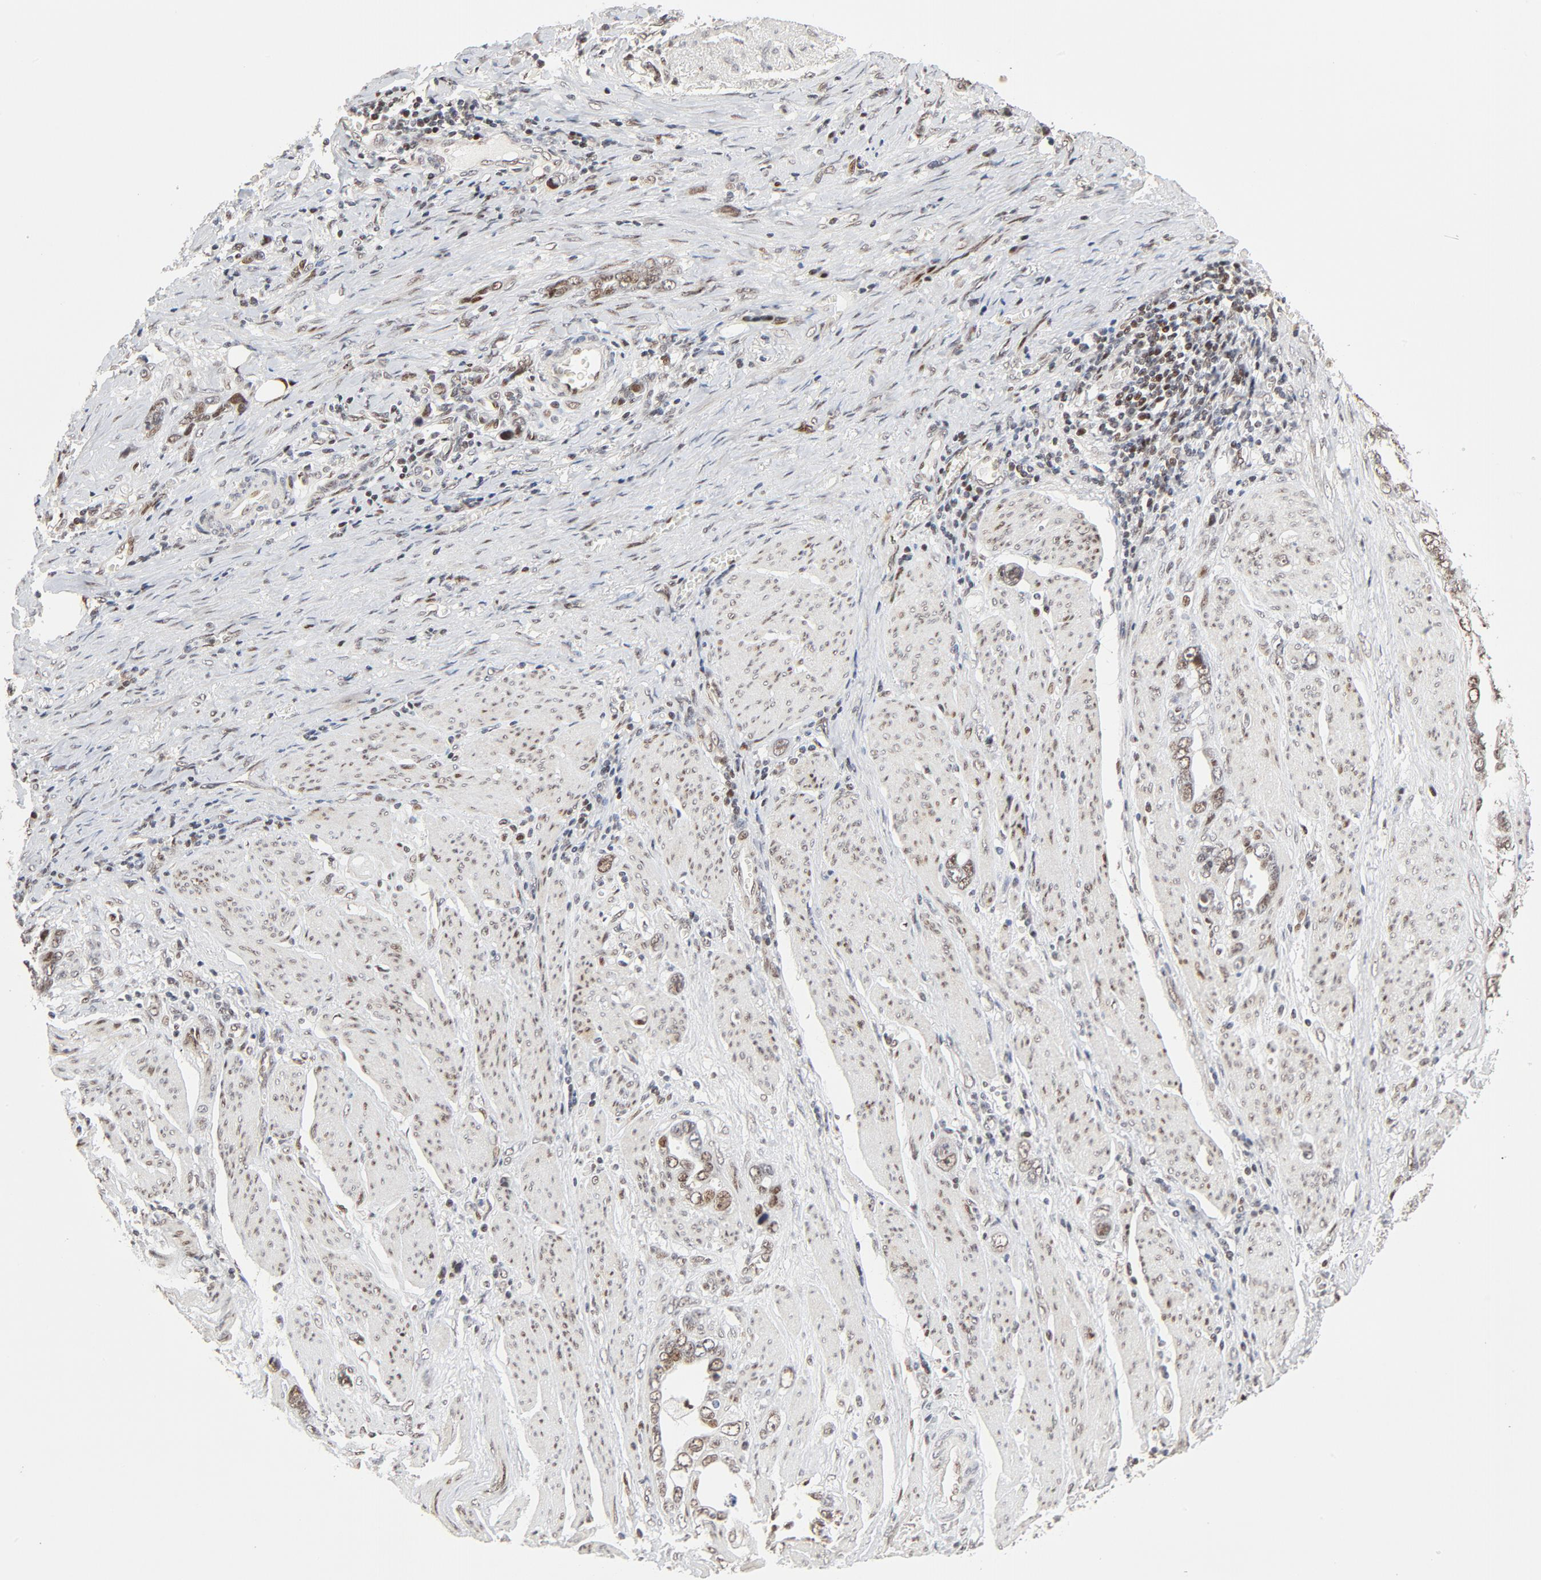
{"staining": {"intensity": "moderate", "quantity": "25%-75%", "location": "nuclear"}, "tissue": "stomach cancer", "cell_type": "Tumor cells", "image_type": "cancer", "snomed": [{"axis": "morphology", "description": "Adenocarcinoma, NOS"}, {"axis": "topography", "description": "Stomach"}], "caption": "Adenocarcinoma (stomach) stained with immunohistochemistry exhibits moderate nuclear staining in approximately 25%-75% of tumor cells.", "gene": "GTF2I", "patient": {"sex": "male", "age": 78}}